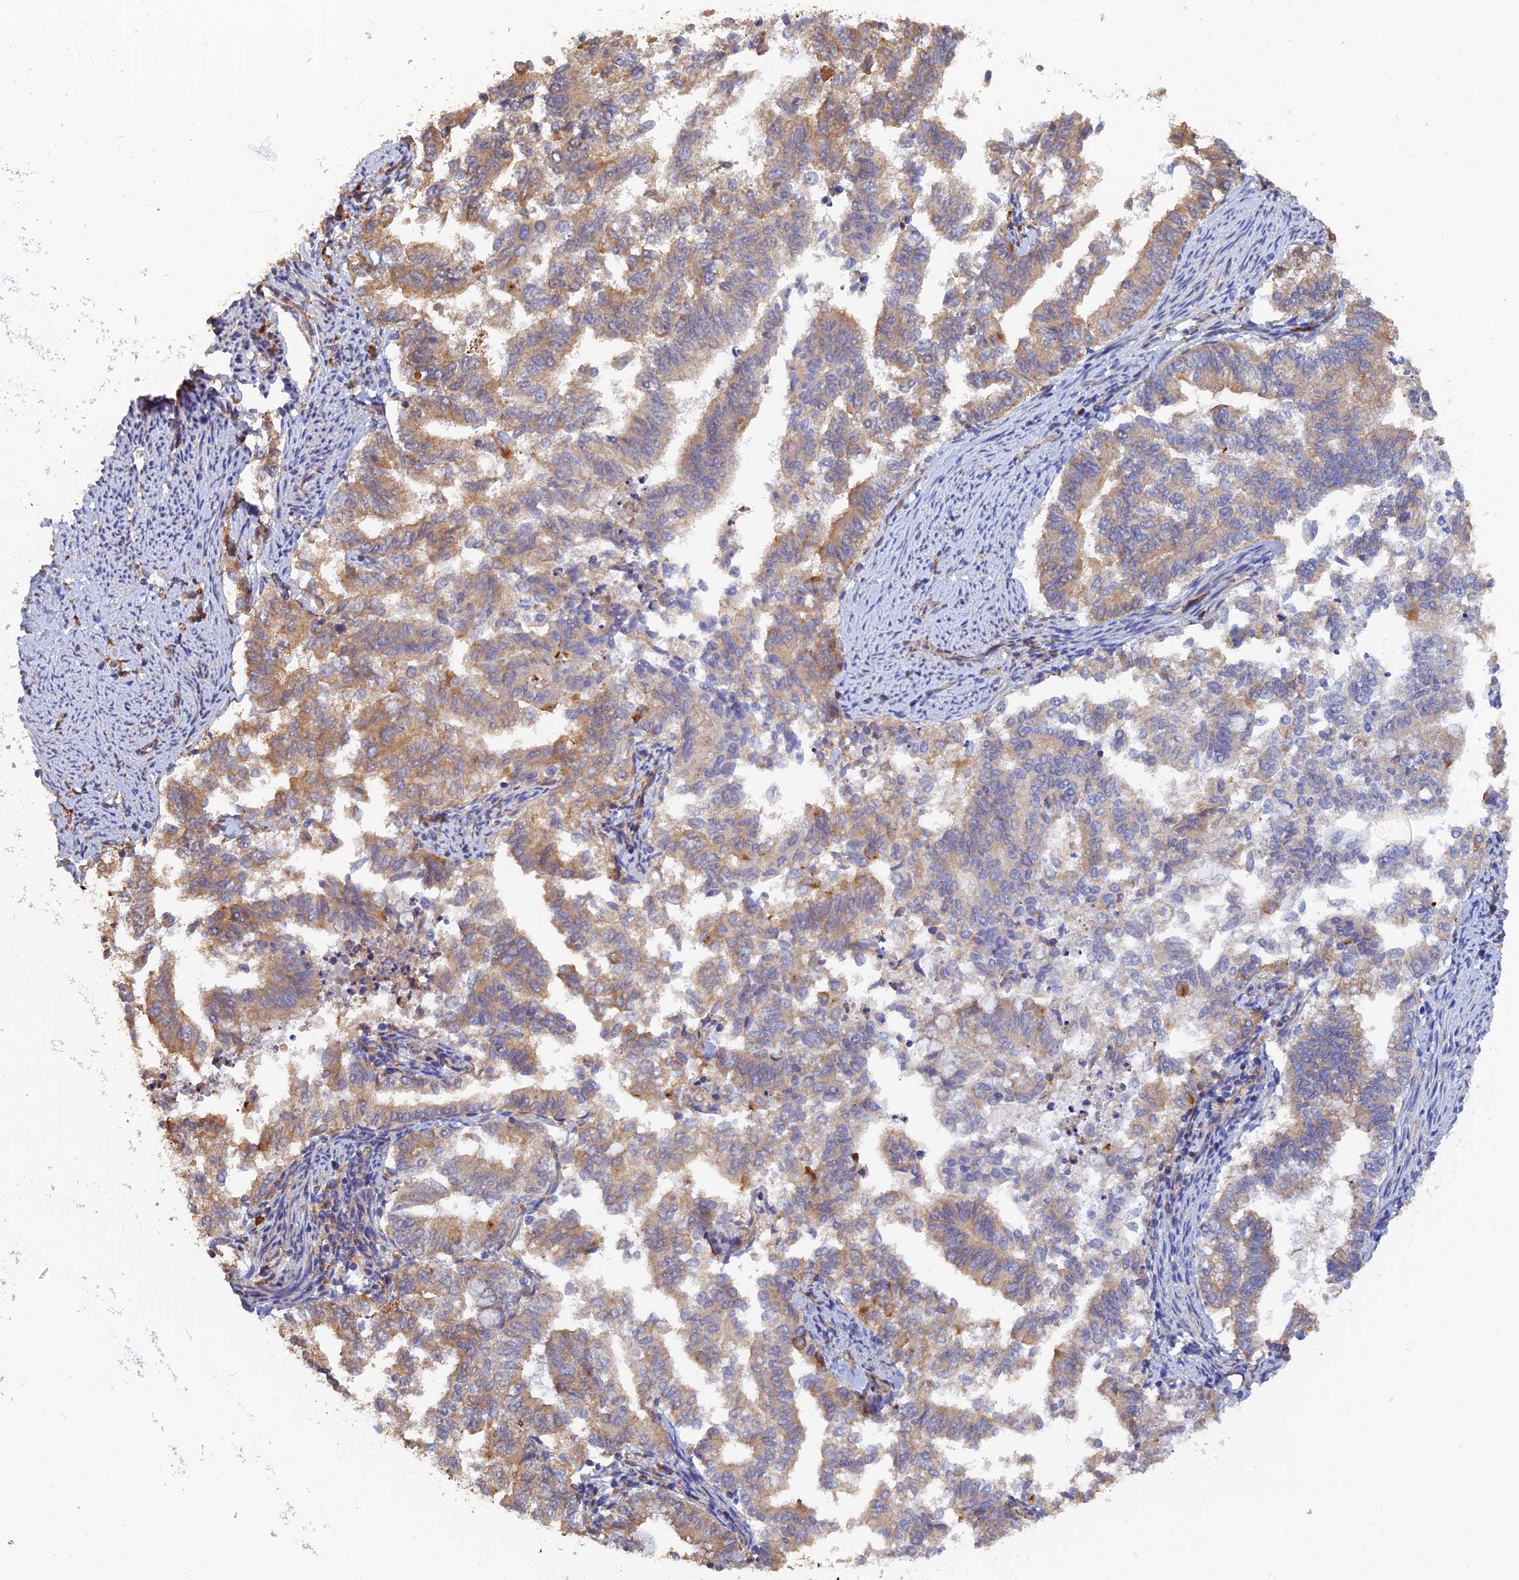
{"staining": {"intensity": "moderate", "quantity": "25%-75%", "location": "cytoplasmic/membranous"}, "tissue": "endometrial cancer", "cell_type": "Tumor cells", "image_type": "cancer", "snomed": [{"axis": "morphology", "description": "Adenocarcinoma, NOS"}, {"axis": "topography", "description": "Endometrium"}], "caption": "The photomicrograph displays a brown stain indicating the presence of a protein in the cytoplasmic/membranous of tumor cells in endometrial cancer (adenocarcinoma).", "gene": "WBP11", "patient": {"sex": "female", "age": 79}}